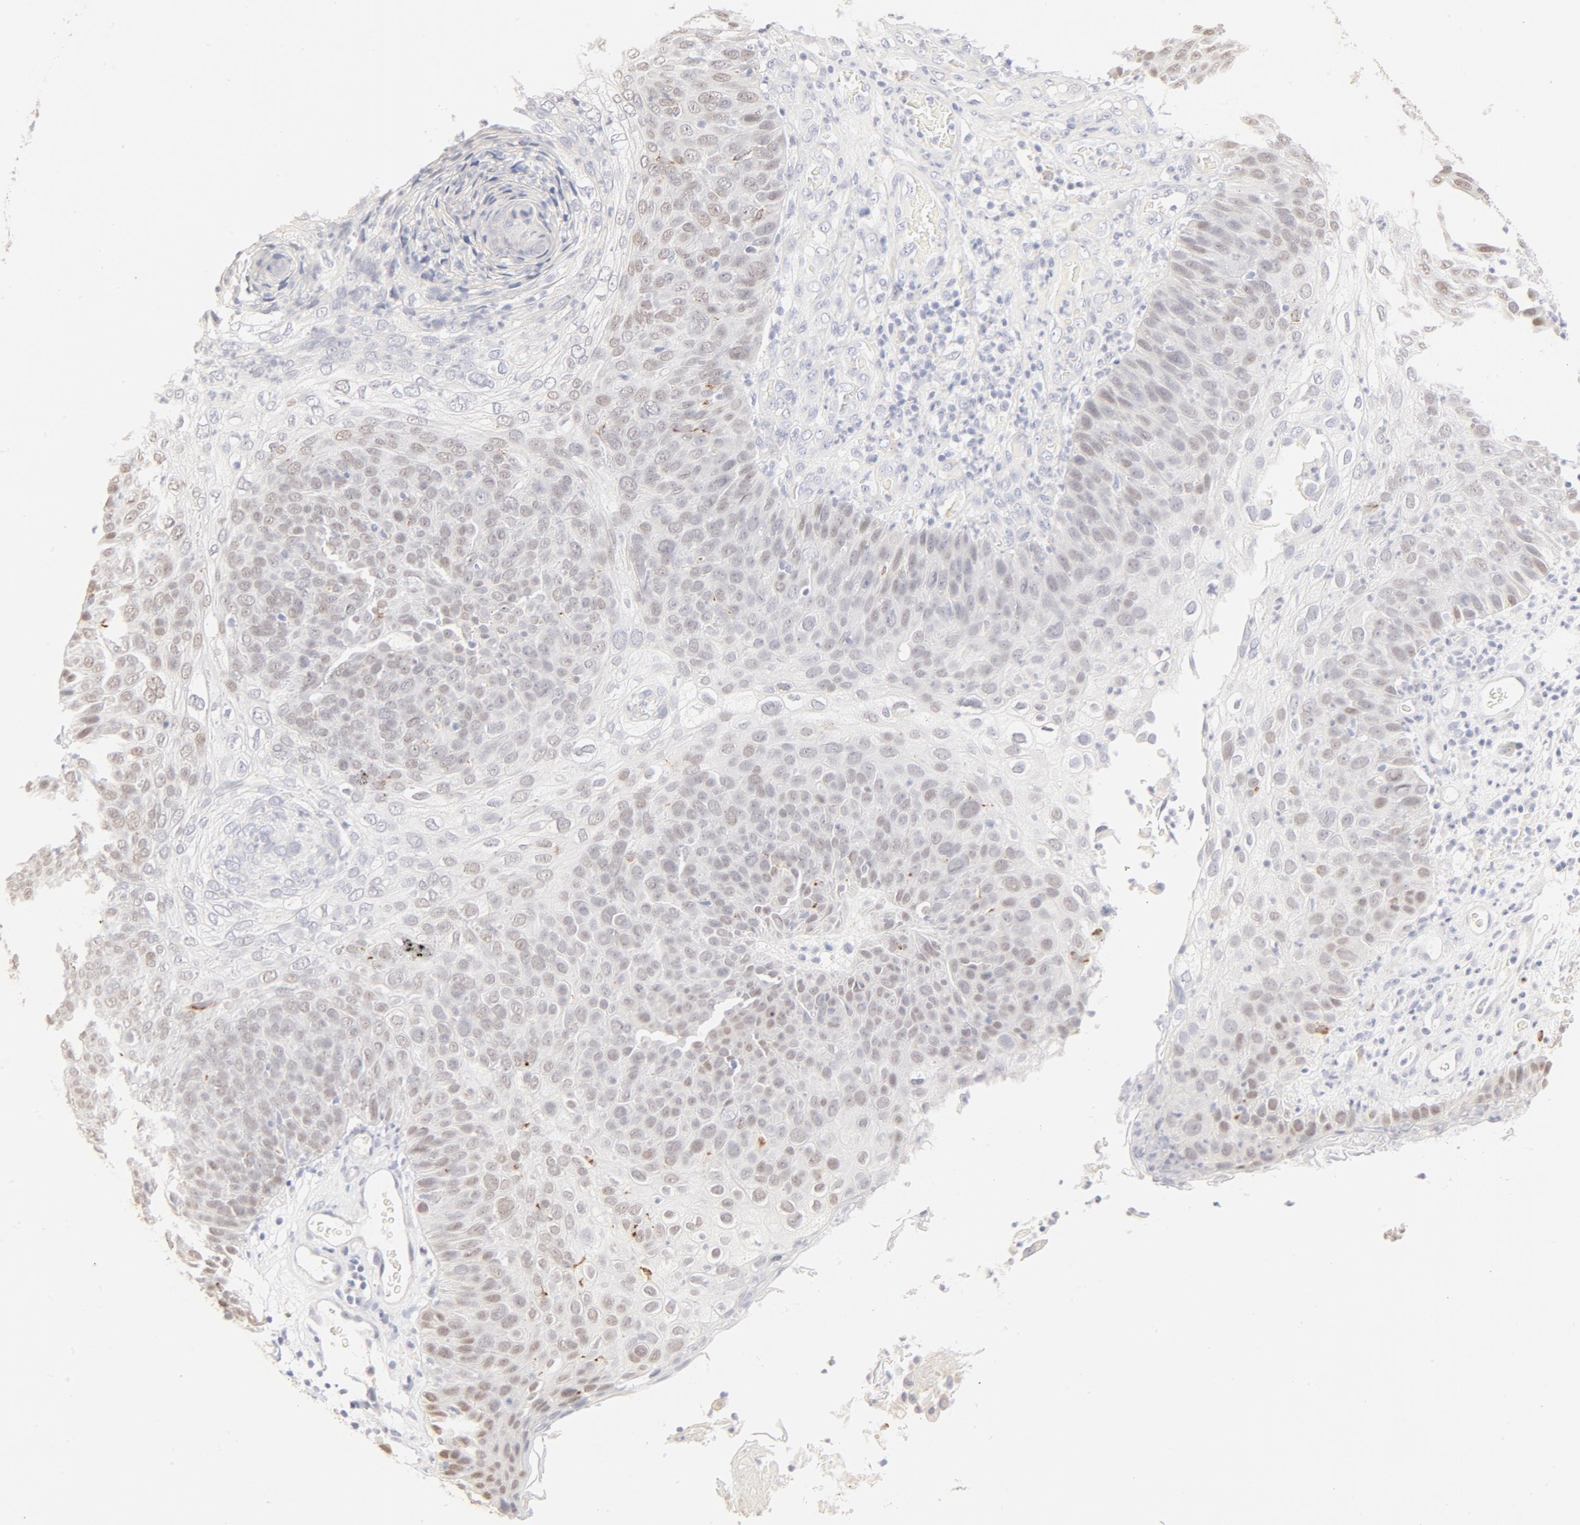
{"staining": {"intensity": "weak", "quantity": "25%-75%", "location": "cytoplasmic/membranous"}, "tissue": "skin cancer", "cell_type": "Tumor cells", "image_type": "cancer", "snomed": [{"axis": "morphology", "description": "Squamous cell carcinoma, NOS"}, {"axis": "topography", "description": "Skin"}], "caption": "Protein staining by IHC exhibits weak cytoplasmic/membranous positivity in about 25%-75% of tumor cells in skin cancer.", "gene": "FCGBP", "patient": {"sex": "male", "age": 87}}